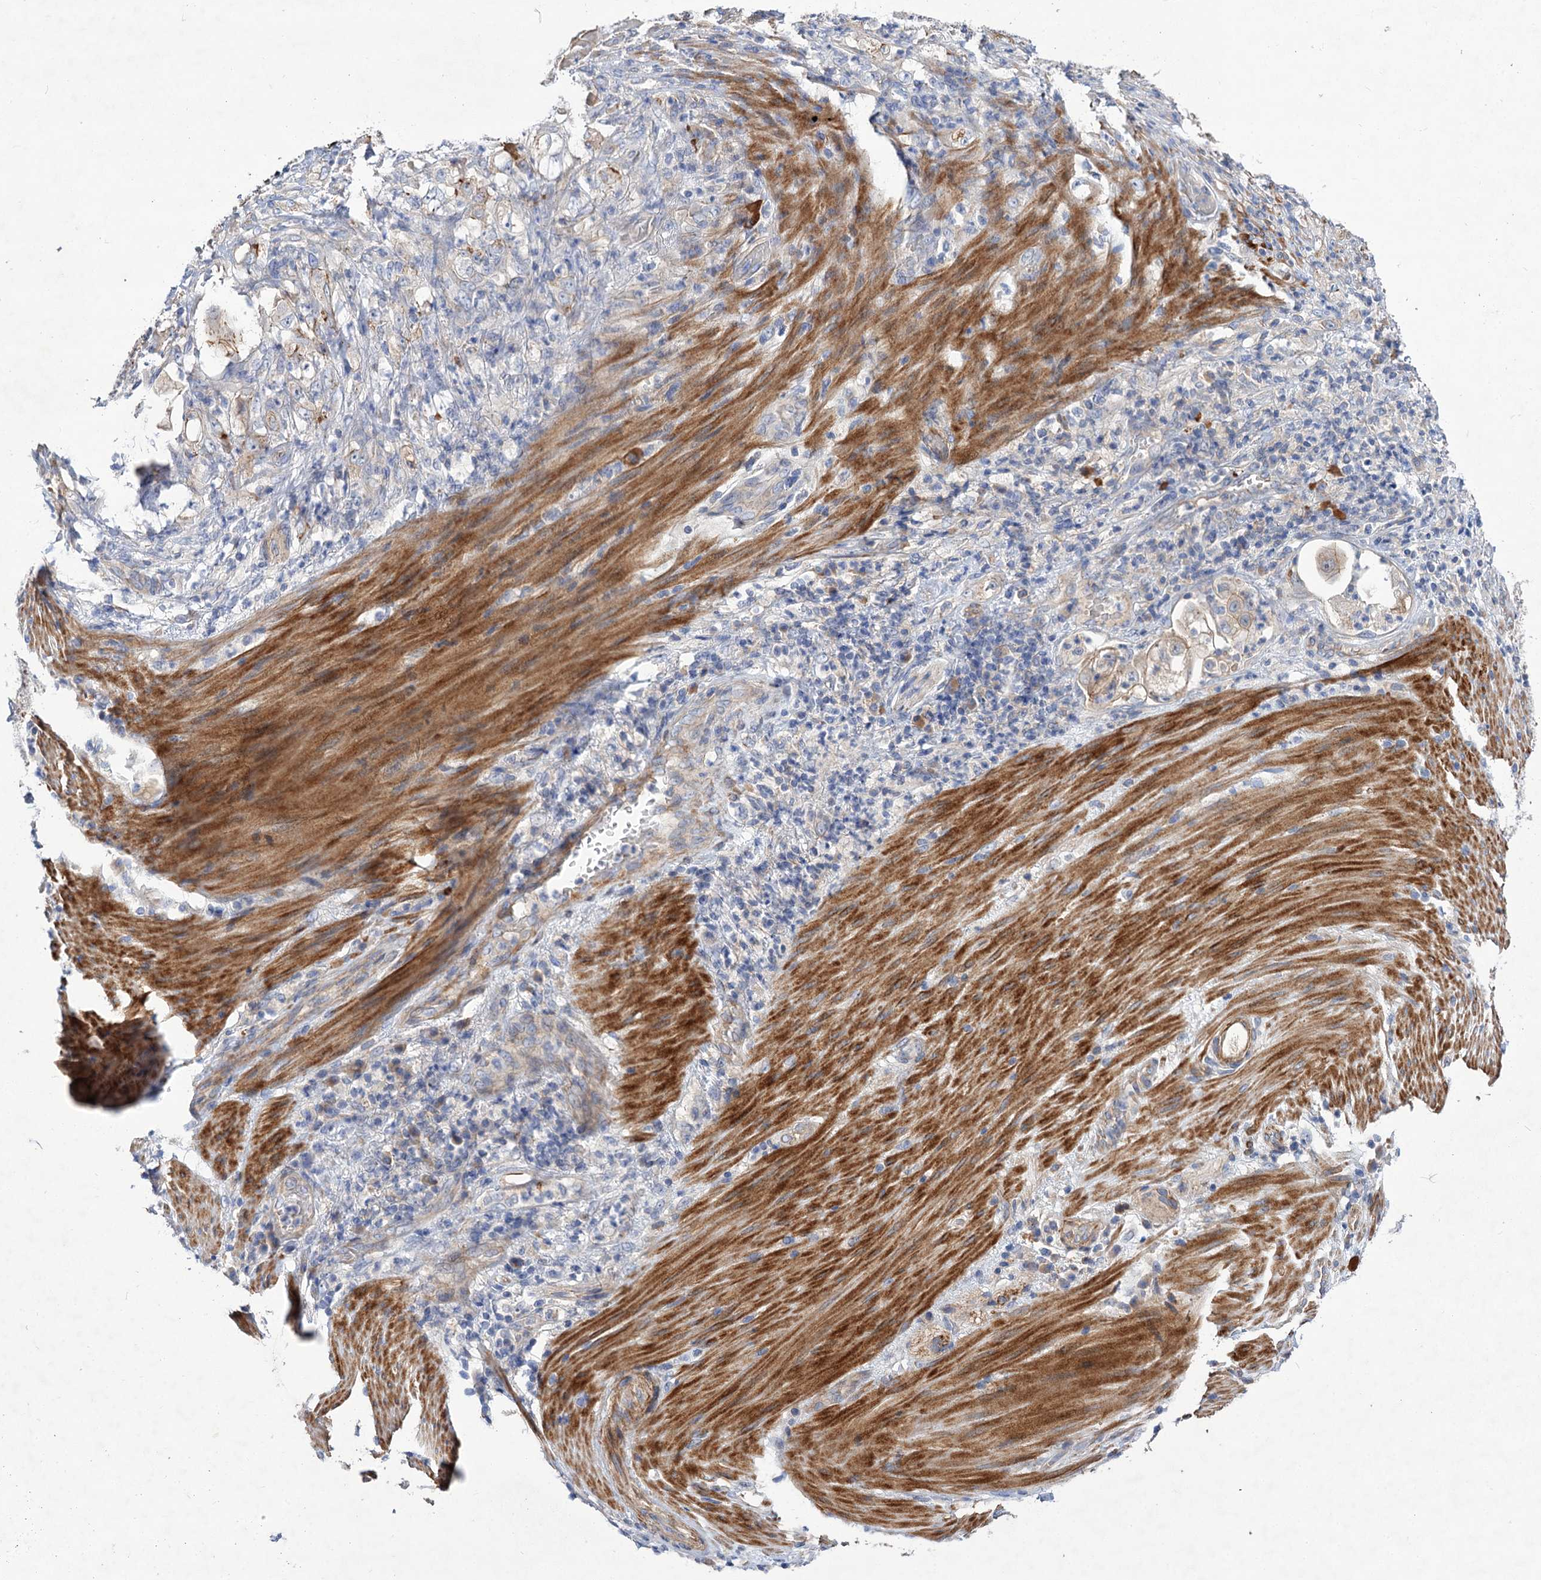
{"staining": {"intensity": "negative", "quantity": "none", "location": "none"}, "tissue": "stomach cancer", "cell_type": "Tumor cells", "image_type": "cancer", "snomed": [{"axis": "morphology", "description": "Adenocarcinoma, NOS"}, {"axis": "topography", "description": "Stomach"}], "caption": "There is no significant expression in tumor cells of stomach cancer.", "gene": "NUDCD2", "patient": {"sex": "female", "age": 73}}